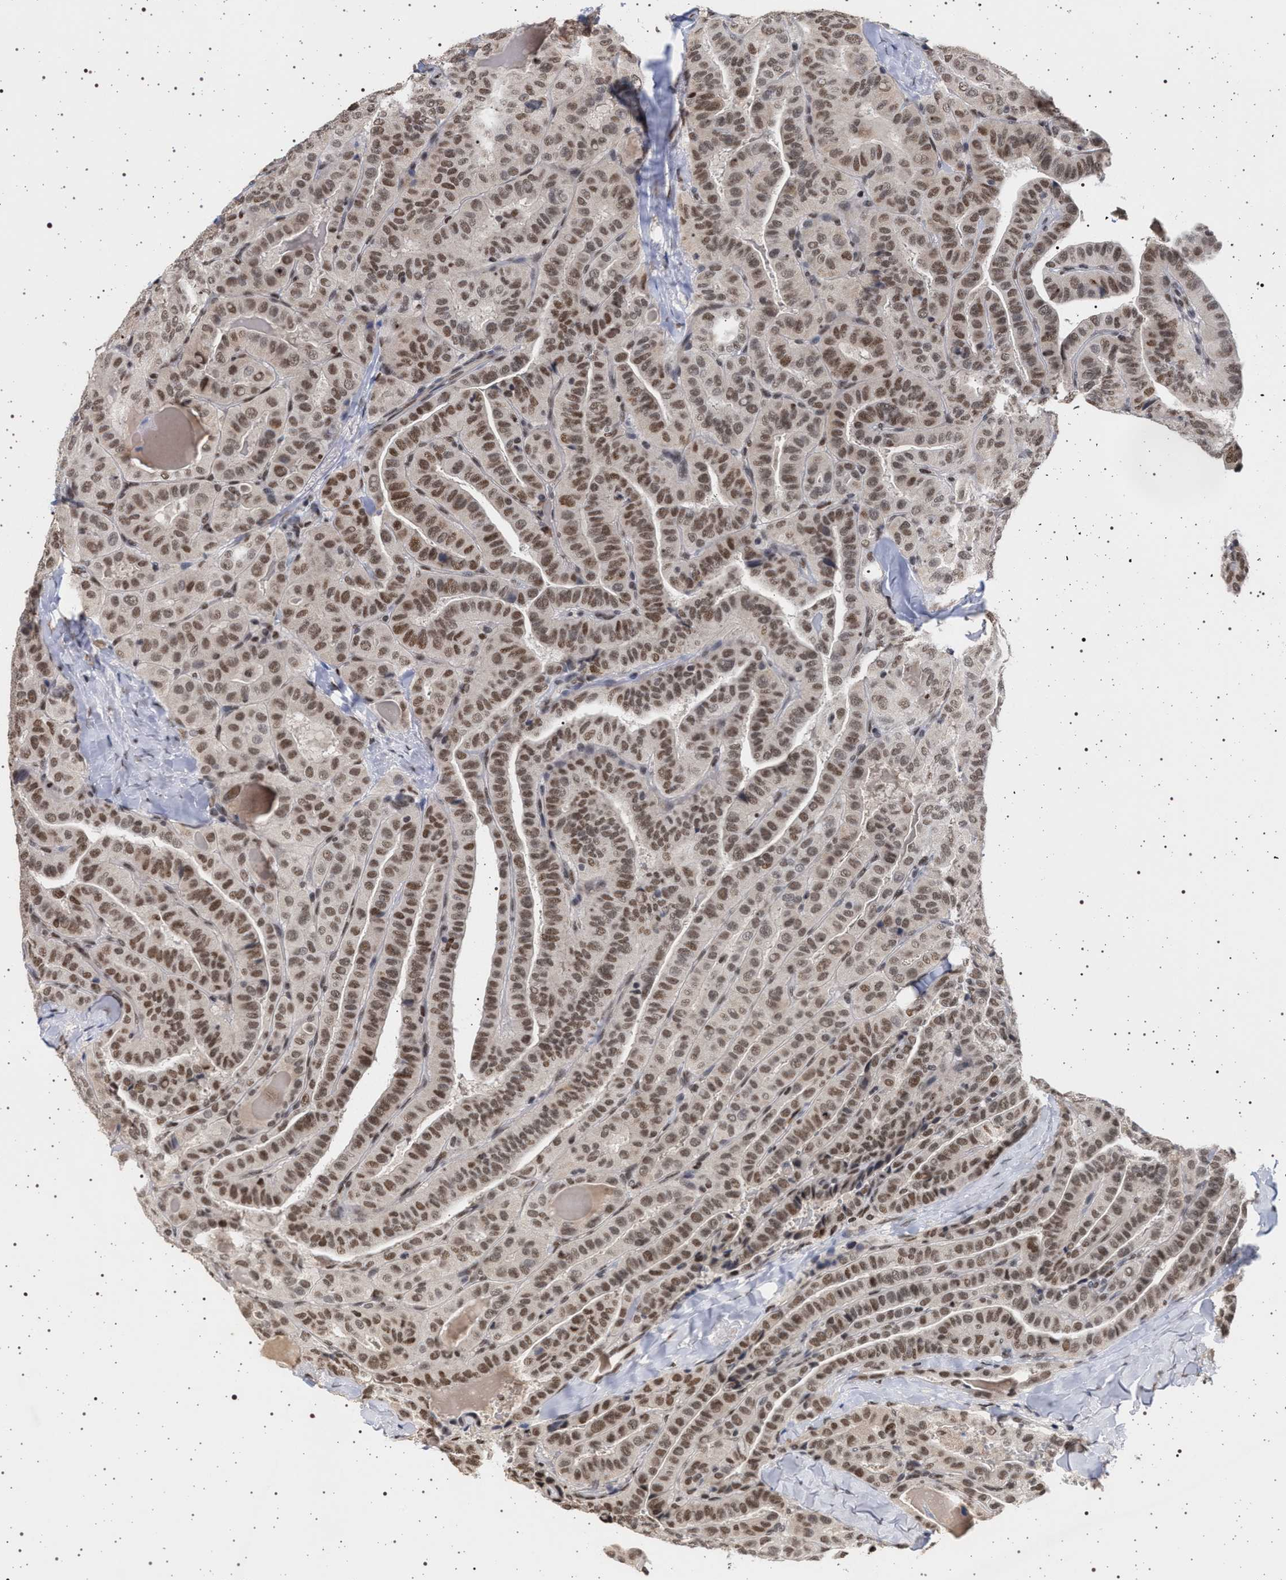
{"staining": {"intensity": "moderate", "quantity": ">75%", "location": "nuclear"}, "tissue": "thyroid cancer", "cell_type": "Tumor cells", "image_type": "cancer", "snomed": [{"axis": "morphology", "description": "Papillary adenocarcinoma, NOS"}, {"axis": "topography", "description": "Thyroid gland"}], "caption": "The micrograph displays immunohistochemical staining of thyroid papillary adenocarcinoma. There is moderate nuclear expression is seen in approximately >75% of tumor cells. (DAB IHC, brown staining for protein, blue staining for nuclei).", "gene": "PHF12", "patient": {"sex": "male", "age": 77}}